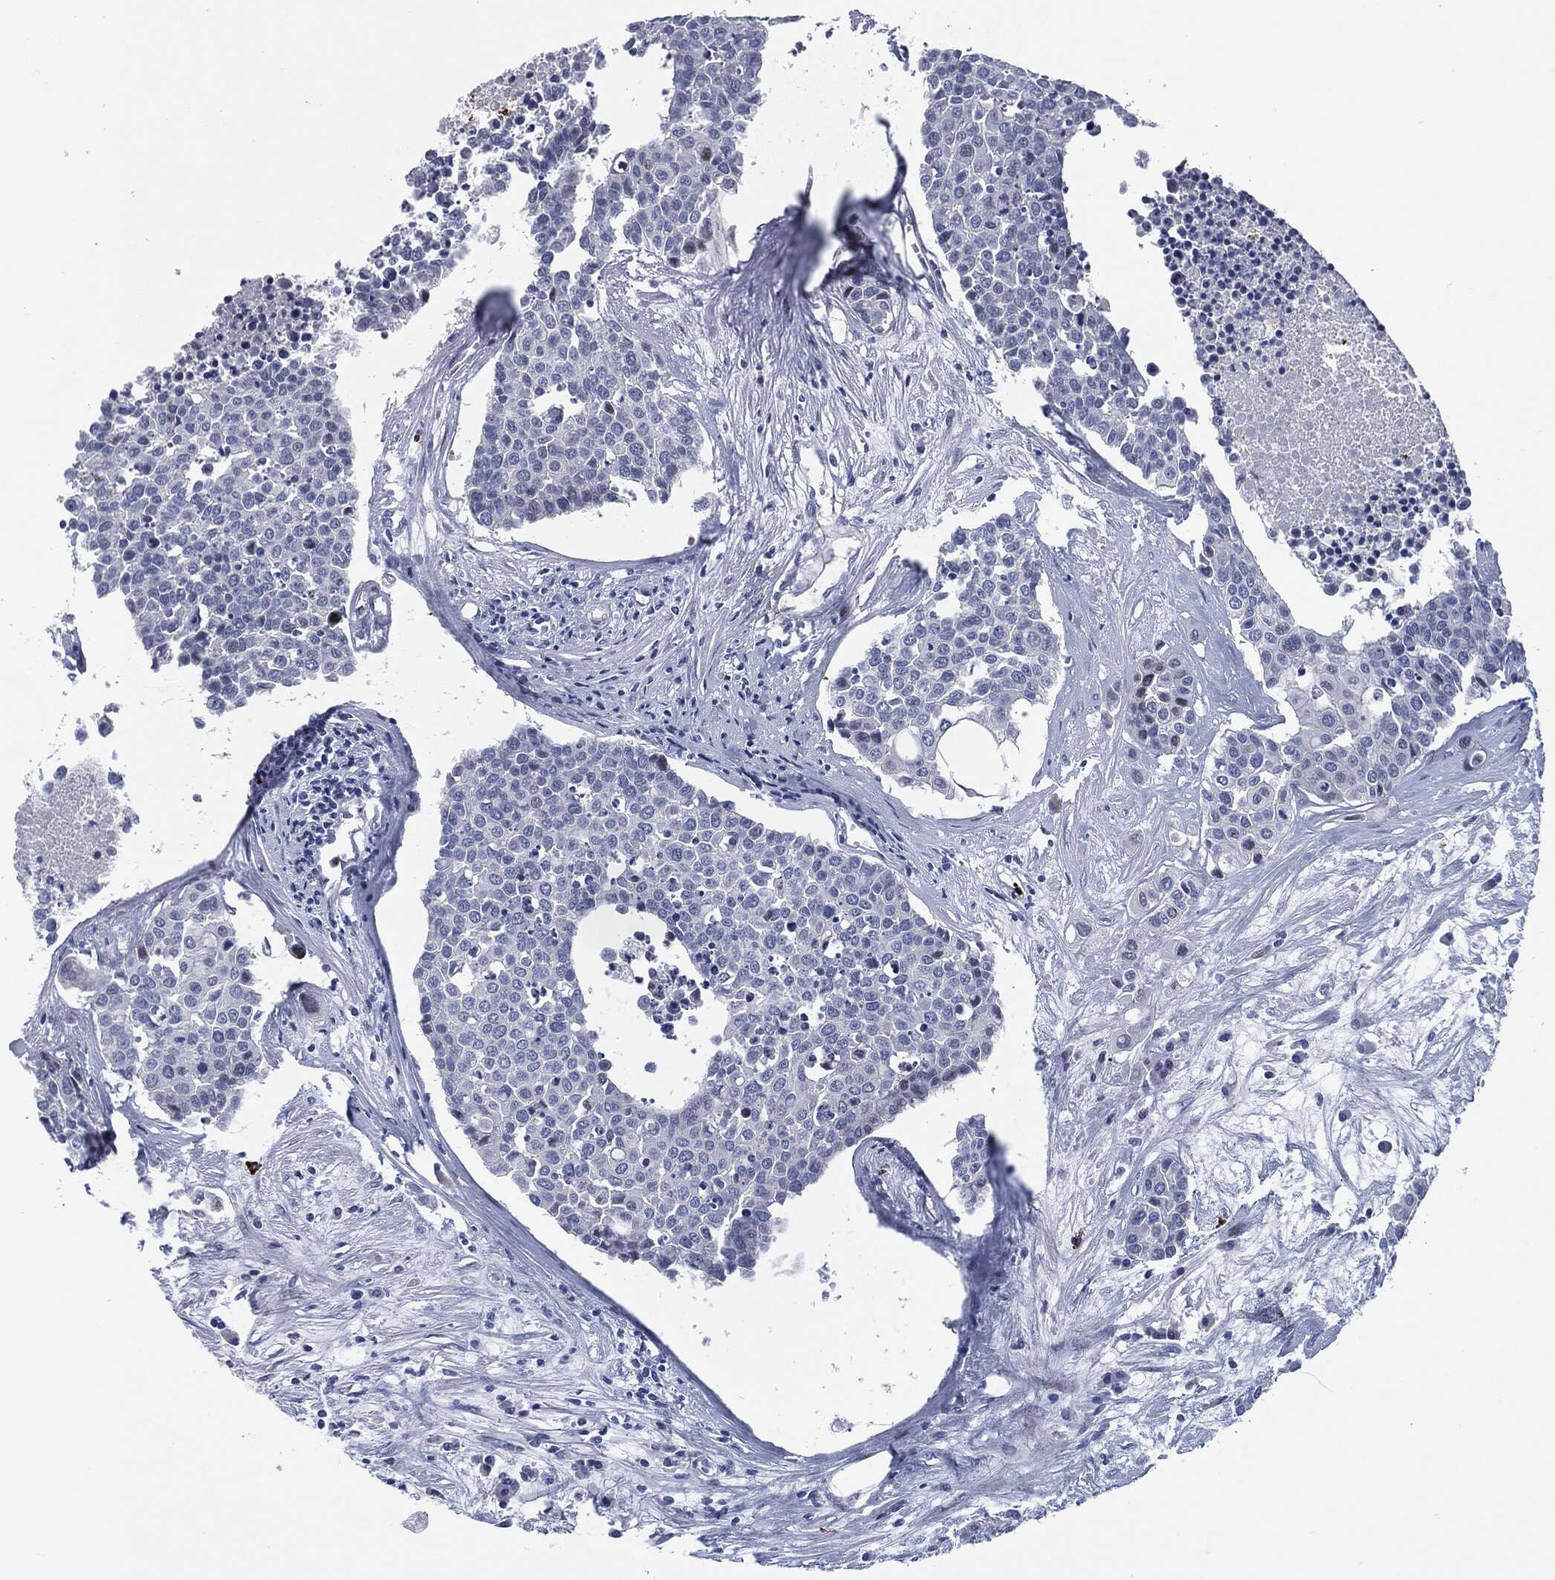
{"staining": {"intensity": "negative", "quantity": "none", "location": "none"}, "tissue": "carcinoid", "cell_type": "Tumor cells", "image_type": "cancer", "snomed": [{"axis": "morphology", "description": "Carcinoid, malignant, NOS"}, {"axis": "topography", "description": "Colon"}], "caption": "An image of human malignant carcinoid is negative for staining in tumor cells.", "gene": "MPO", "patient": {"sex": "male", "age": 81}}